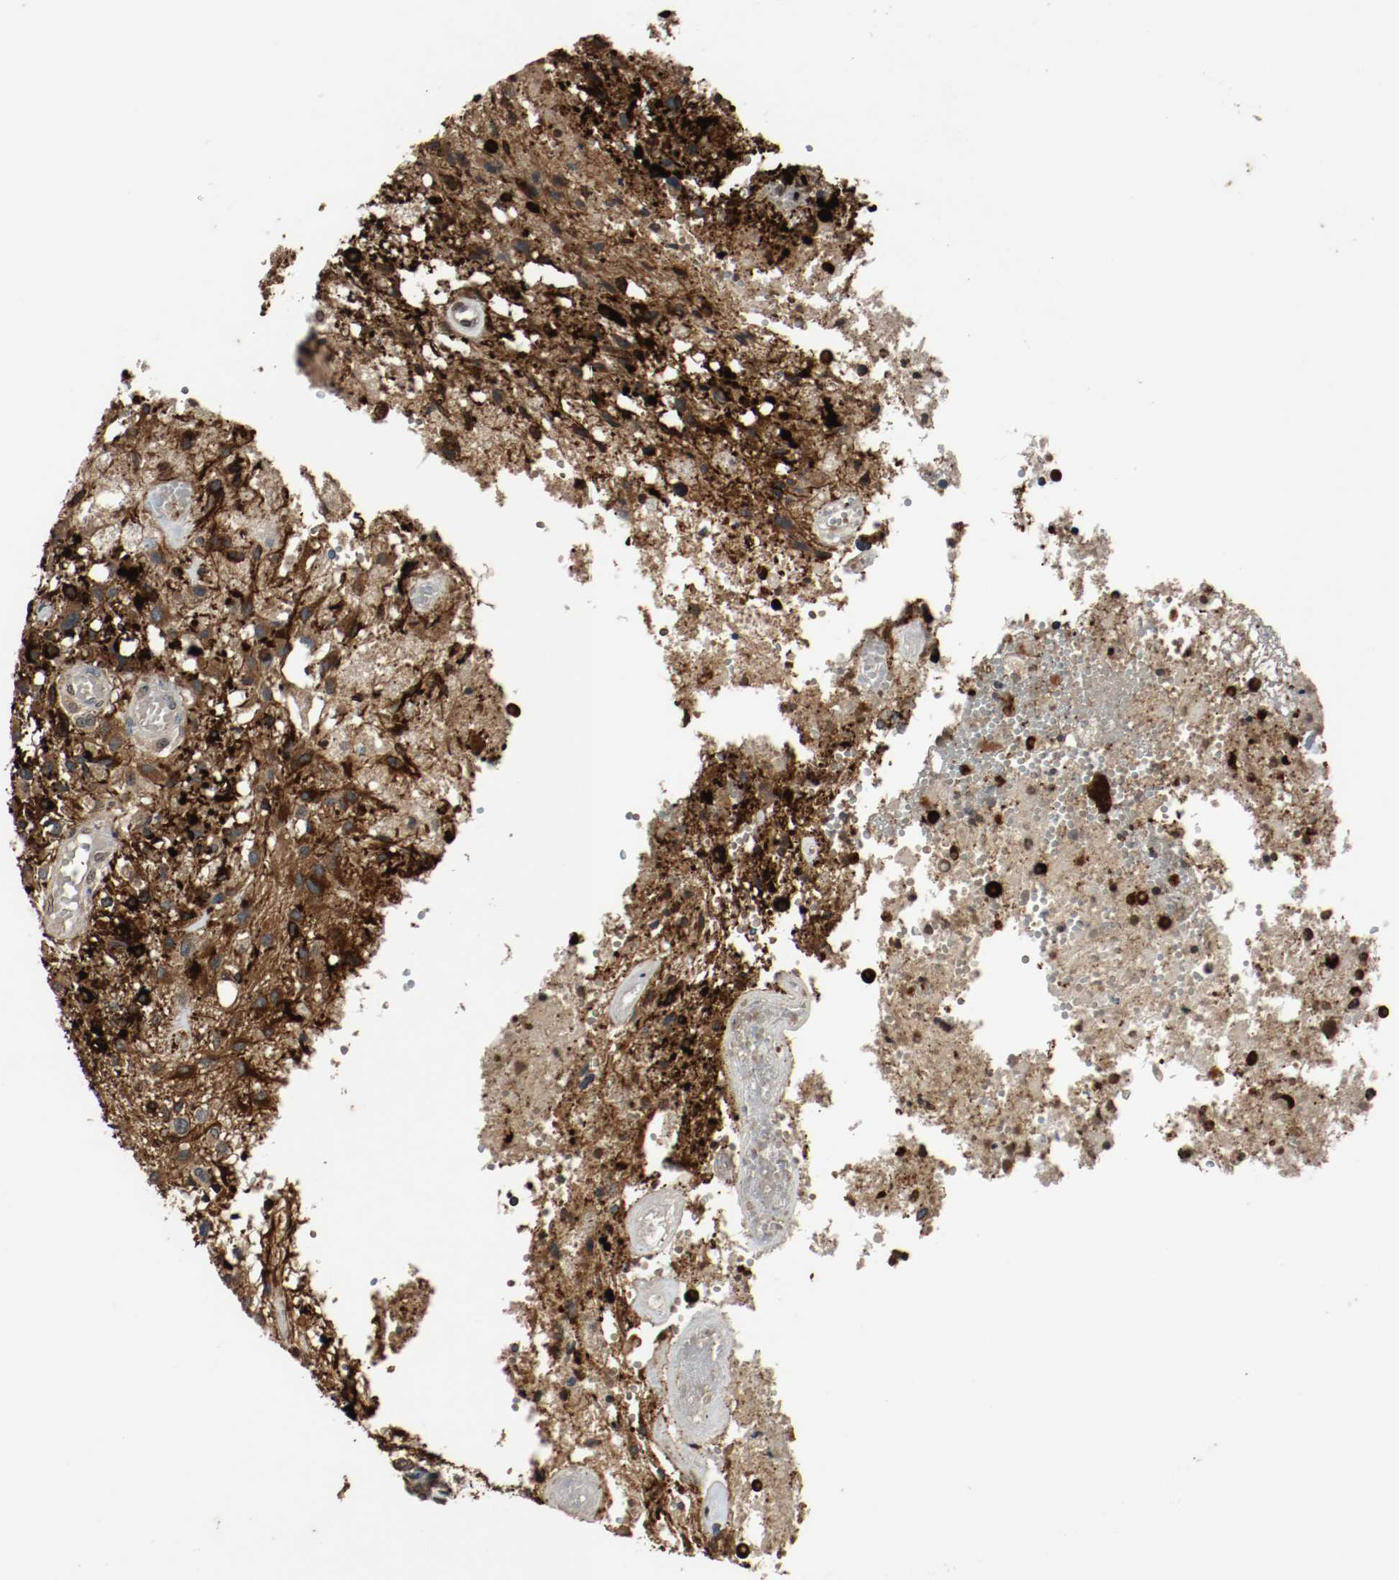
{"staining": {"intensity": "strong", "quantity": "25%-75%", "location": "cytoplasmic/membranous"}, "tissue": "glioma", "cell_type": "Tumor cells", "image_type": "cancer", "snomed": [{"axis": "morphology", "description": "Glioma, malignant, High grade"}, {"axis": "topography", "description": "Cerebral cortex"}], "caption": "Glioma stained for a protein (brown) displays strong cytoplasmic/membranous positive positivity in about 25%-75% of tumor cells.", "gene": "RTN4", "patient": {"sex": "male", "age": 76}}